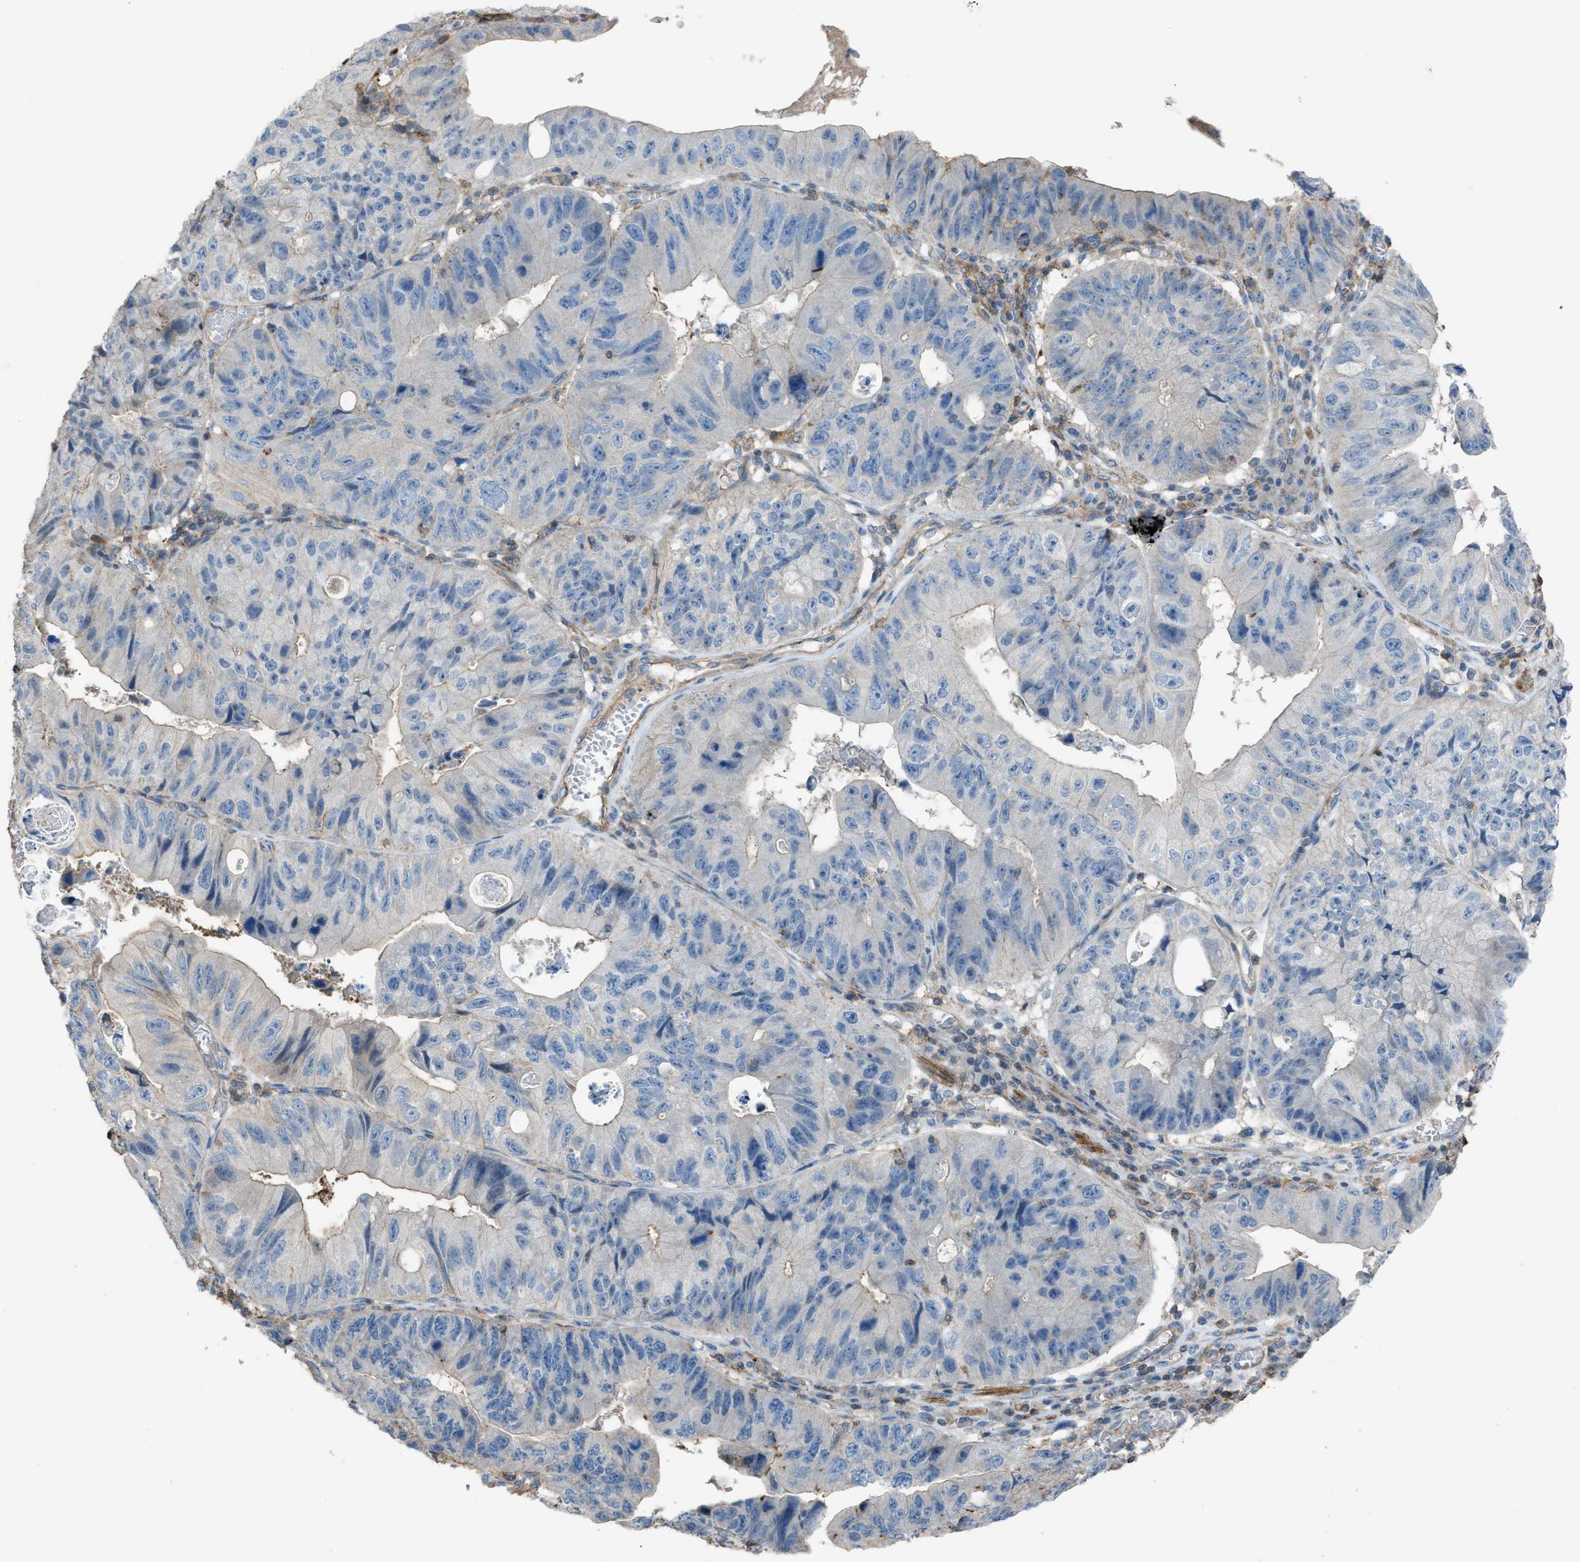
{"staining": {"intensity": "negative", "quantity": "none", "location": "none"}, "tissue": "stomach cancer", "cell_type": "Tumor cells", "image_type": "cancer", "snomed": [{"axis": "morphology", "description": "Adenocarcinoma, NOS"}, {"axis": "topography", "description": "Stomach"}], "caption": "Immunohistochemical staining of stomach cancer (adenocarcinoma) displays no significant staining in tumor cells. The staining was performed using DAB (3,3'-diaminobenzidine) to visualize the protein expression in brown, while the nuclei were stained in blue with hematoxylin (Magnification: 20x).", "gene": "NCK2", "patient": {"sex": "male", "age": 59}}